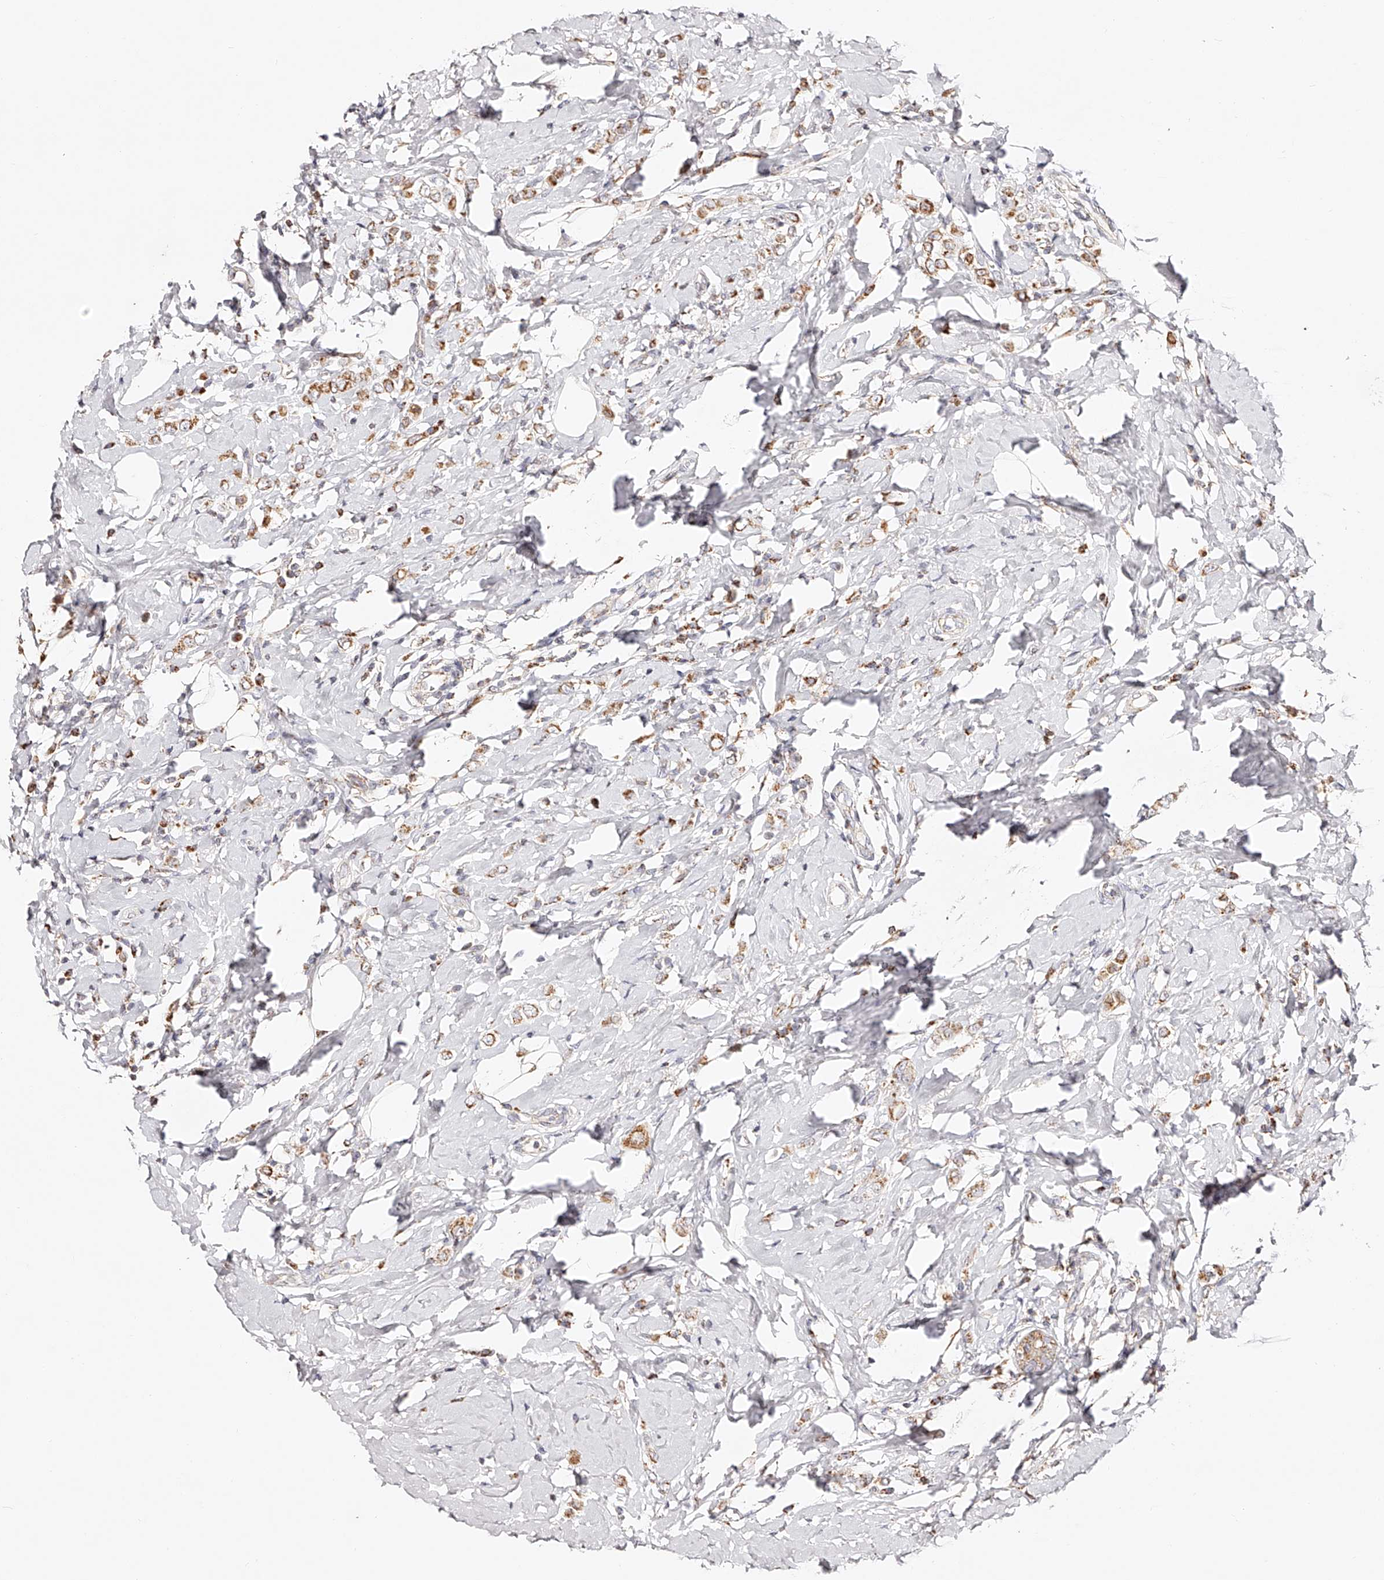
{"staining": {"intensity": "moderate", "quantity": ">75%", "location": "cytoplasmic/membranous"}, "tissue": "breast cancer", "cell_type": "Tumor cells", "image_type": "cancer", "snomed": [{"axis": "morphology", "description": "Lobular carcinoma"}, {"axis": "topography", "description": "Breast"}], "caption": "This histopathology image exhibits IHC staining of human breast cancer, with medium moderate cytoplasmic/membranous expression in approximately >75% of tumor cells.", "gene": "NDUFV3", "patient": {"sex": "female", "age": 47}}